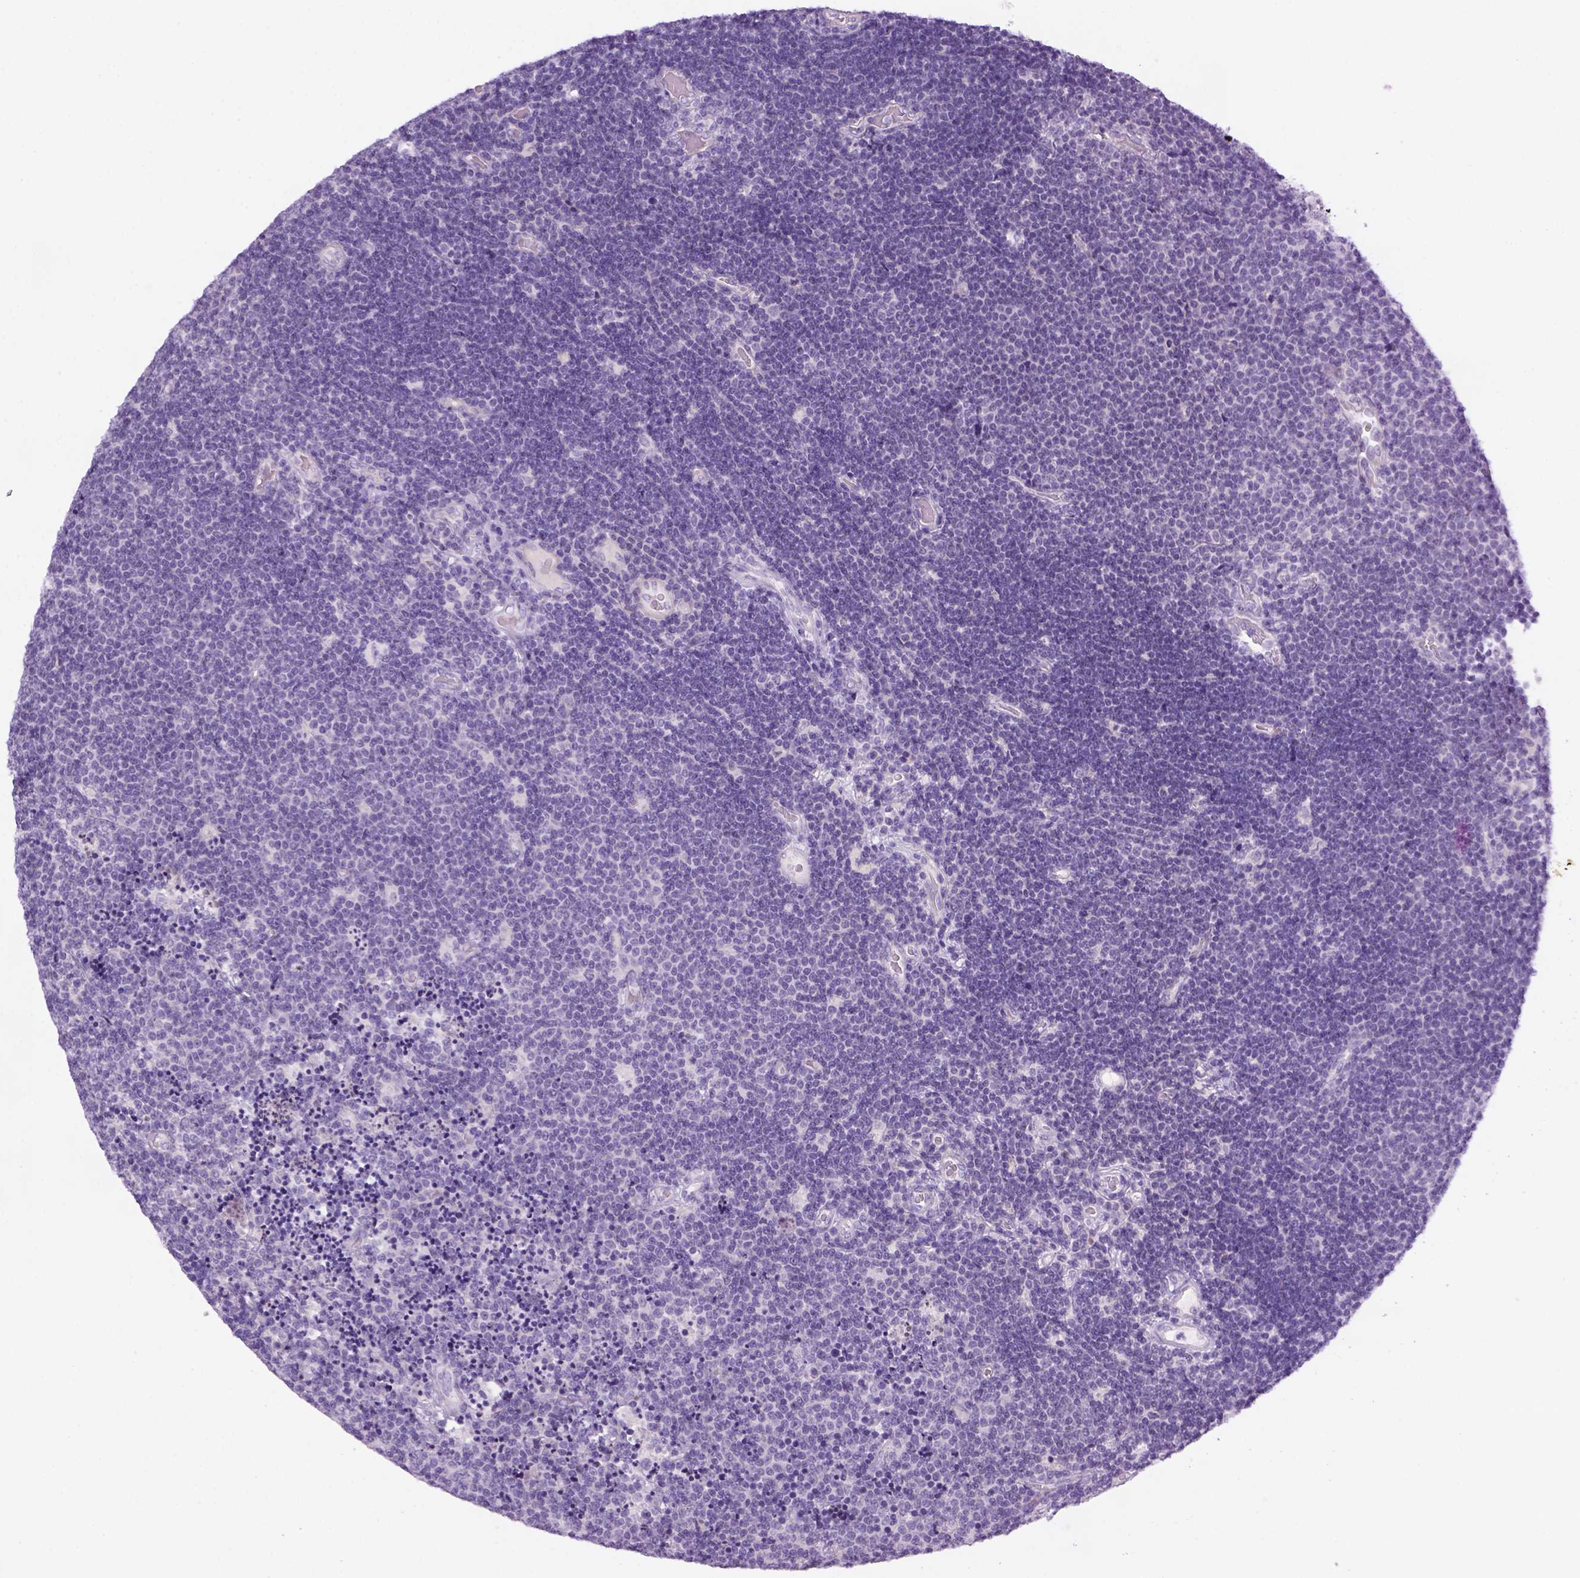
{"staining": {"intensity": "negative", "quantity": "none", "location": "none"}, "tissue": "lymphoma", "cell_type": "Tumor cells", "image_type": "cancer", "snomed": [{"axis": "morphology", "description": "Malignant lymphoma, non-Hodgkin's type, Low grade"}, {"axis": "topography", "description": "Brain"}], "caption": "Image shows no protein positivity in tumor cells of lymphoma tissue.", "gene": "DNAH11", "patient": {"sex": "female", "age": 66}}